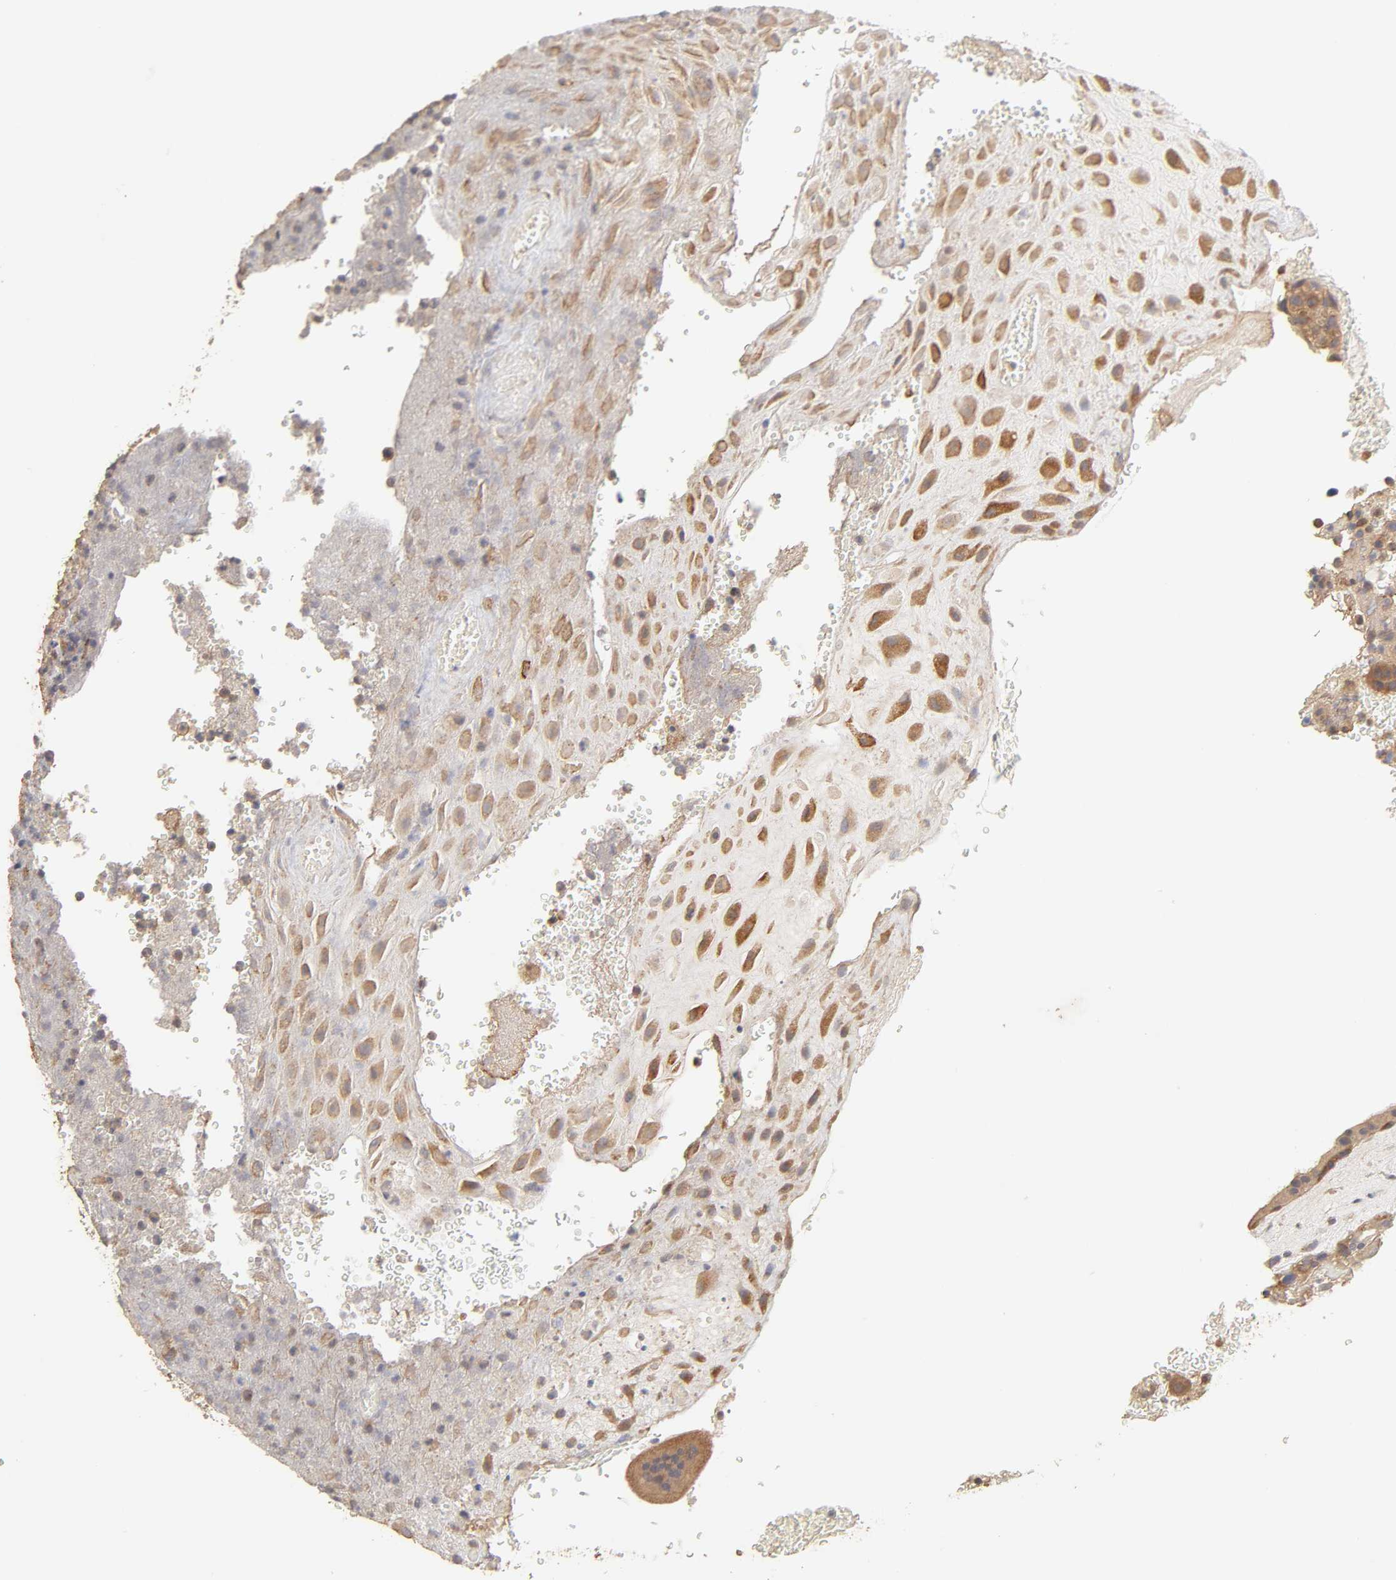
{"staining": {"intensity": "moderate", "quantity": ">75%", "location": "cytoplasmic/membranous"}, "tissue": "placenta", "cell_type": "Decidual cells", "image_type": "normal", "snomed": [{"axis": "morphology", "description": "Normal tissue, NOS"}, {"axis": "topography", "description": "Placenta"}], "caption": "A brown stain shows moderate cytoplasmic/membranous expression of a protein in decidual cells of normal human placenta.", "gene": "AP1G2", "patient": {"sex": "female", "age": 19}}